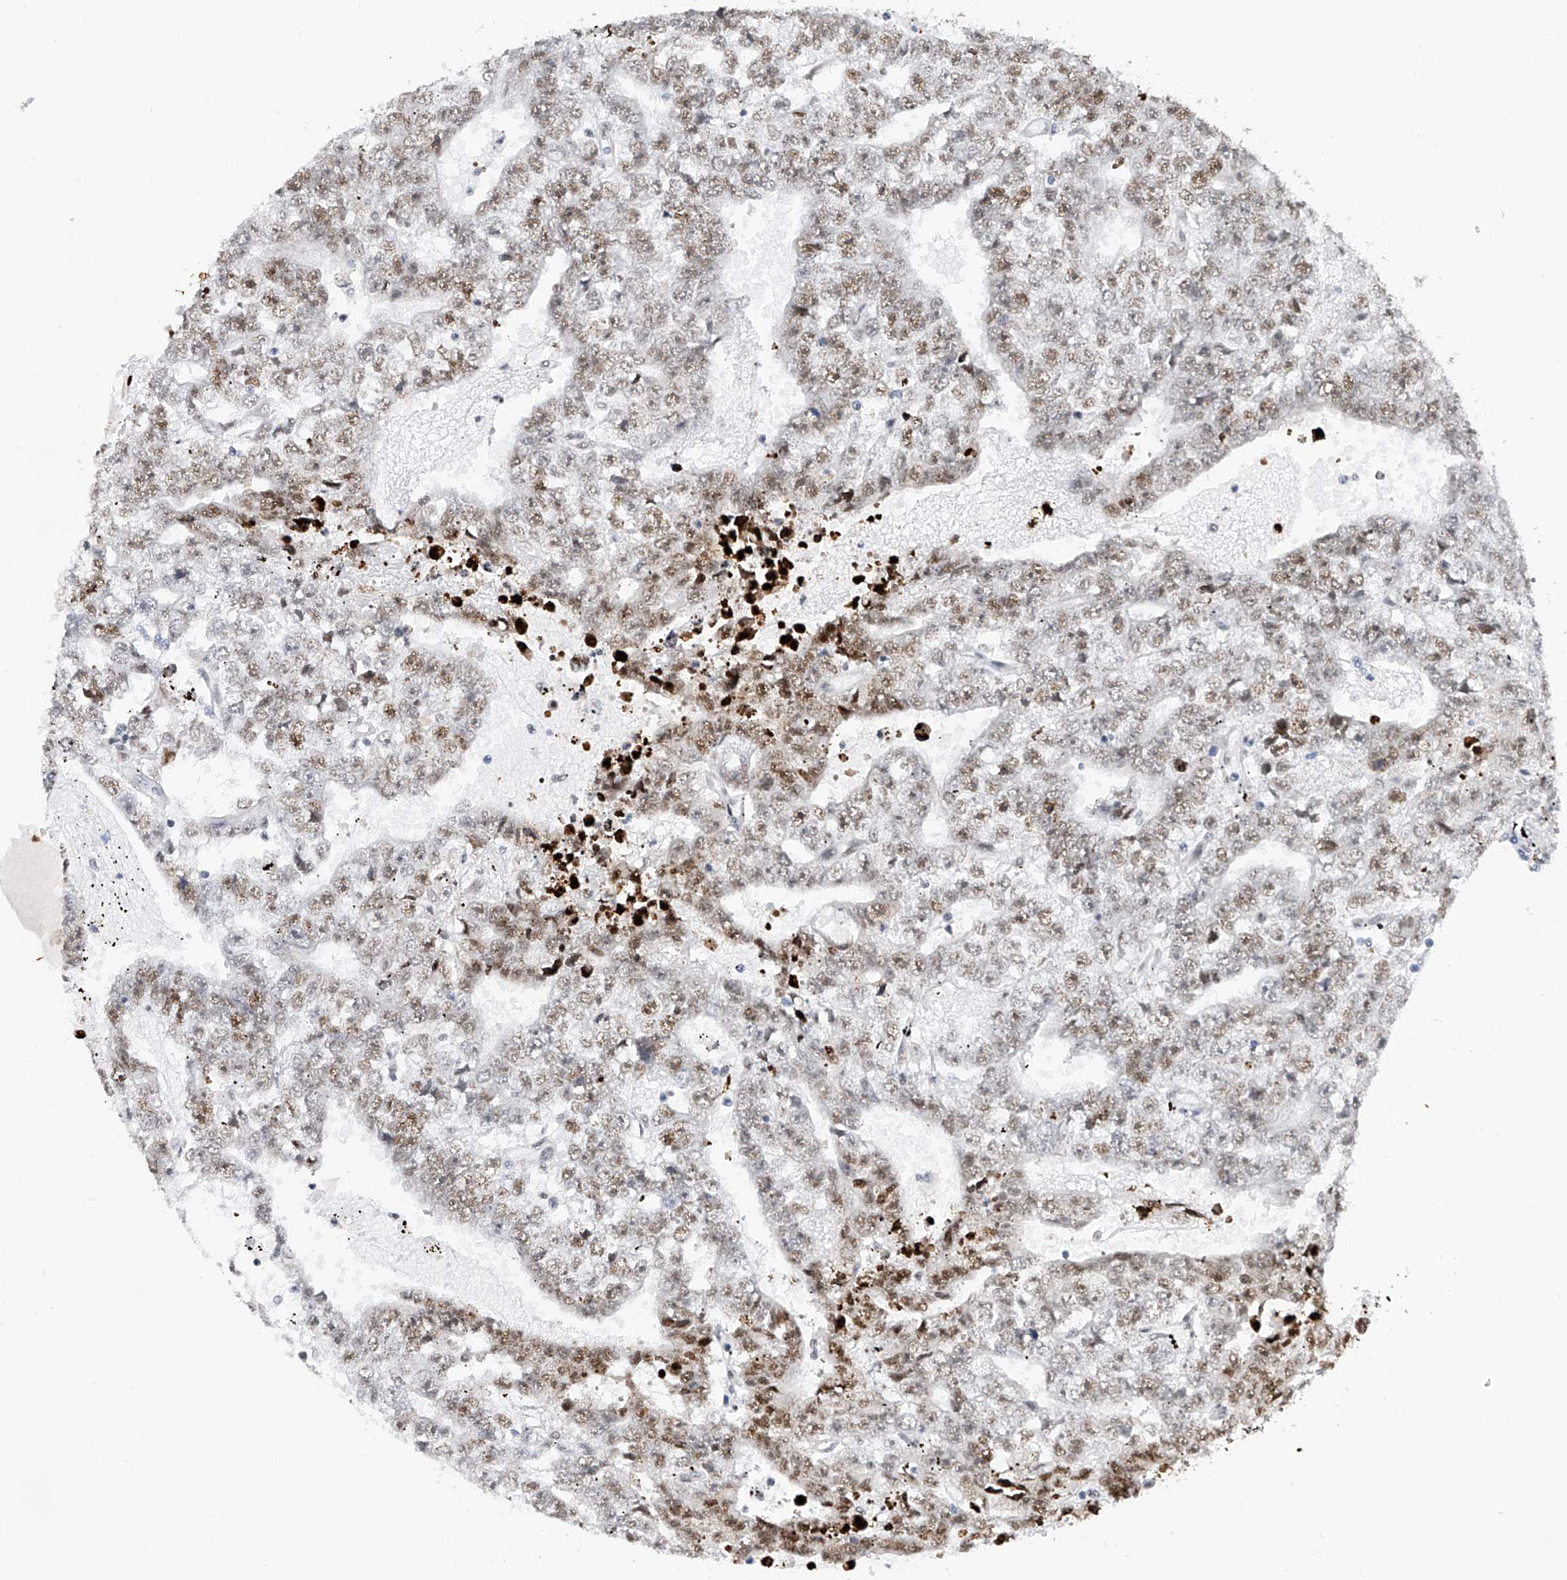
{"staining": {"intensity": "moderate", "quantity": "<25%", "location": "nuclear"}, "tissue": "testis cancer", "cell_type": "Tumor cells", "image_type": "cancer", "snomed": [{"axis": "morphology", "description": "Carcinoma, Embryonal, NOS"}, {"axis": "topography", "description": "Testis"}], "caption": "Immunohistochemistry (IHC) (DAB (3,3'-diaminobenzidine)) staining of human testis embryonal carcinoma reveals moderate nuclear protein positivity in approximately <25% of tumor cells. Immunohistochemistry stains the protein in brown and the nuclei are stained blue.", "gene": "SRSF6", "patient": {"sex": "male", "age": 25}}